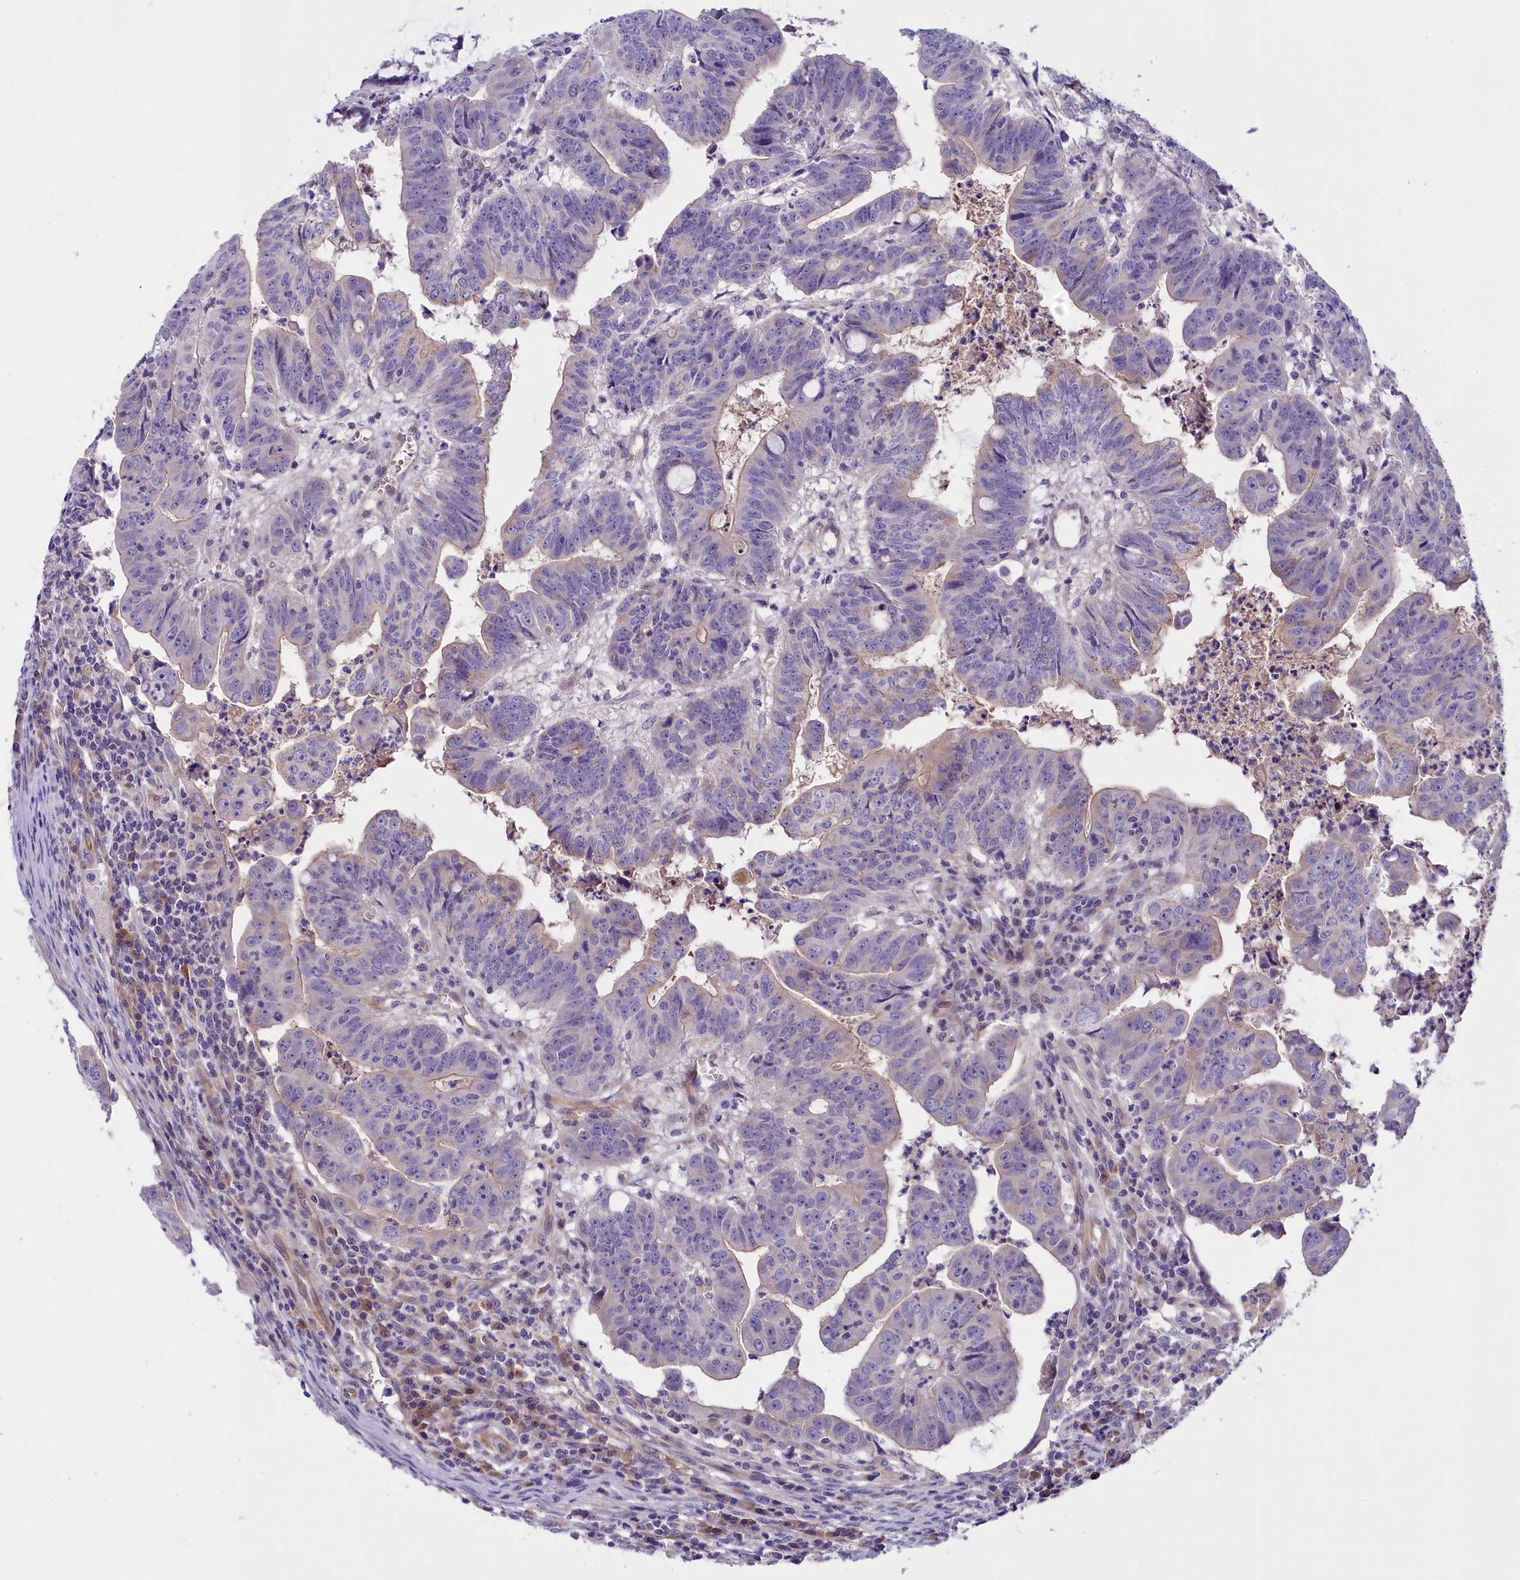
{"staining": {"intensity": "negative", "quantity": "none", "location": "none"}, "tissue": "colorectal cancer", "cell_type": "Tumor cells", "image_type": "cancer", "snomed": [{"axis": "morphology", "description": "Adenocarcinoma, NOS"}, {"axis": "topography", "description": "Rectum"}], "caption": "This is a photomicrograph of immunohistochemistry (IHC) staining of colorectal cancer, which shows no staining in tumor cells.", "gene": "CCDC32", "patient": {"sex": "male", "age": 69}}